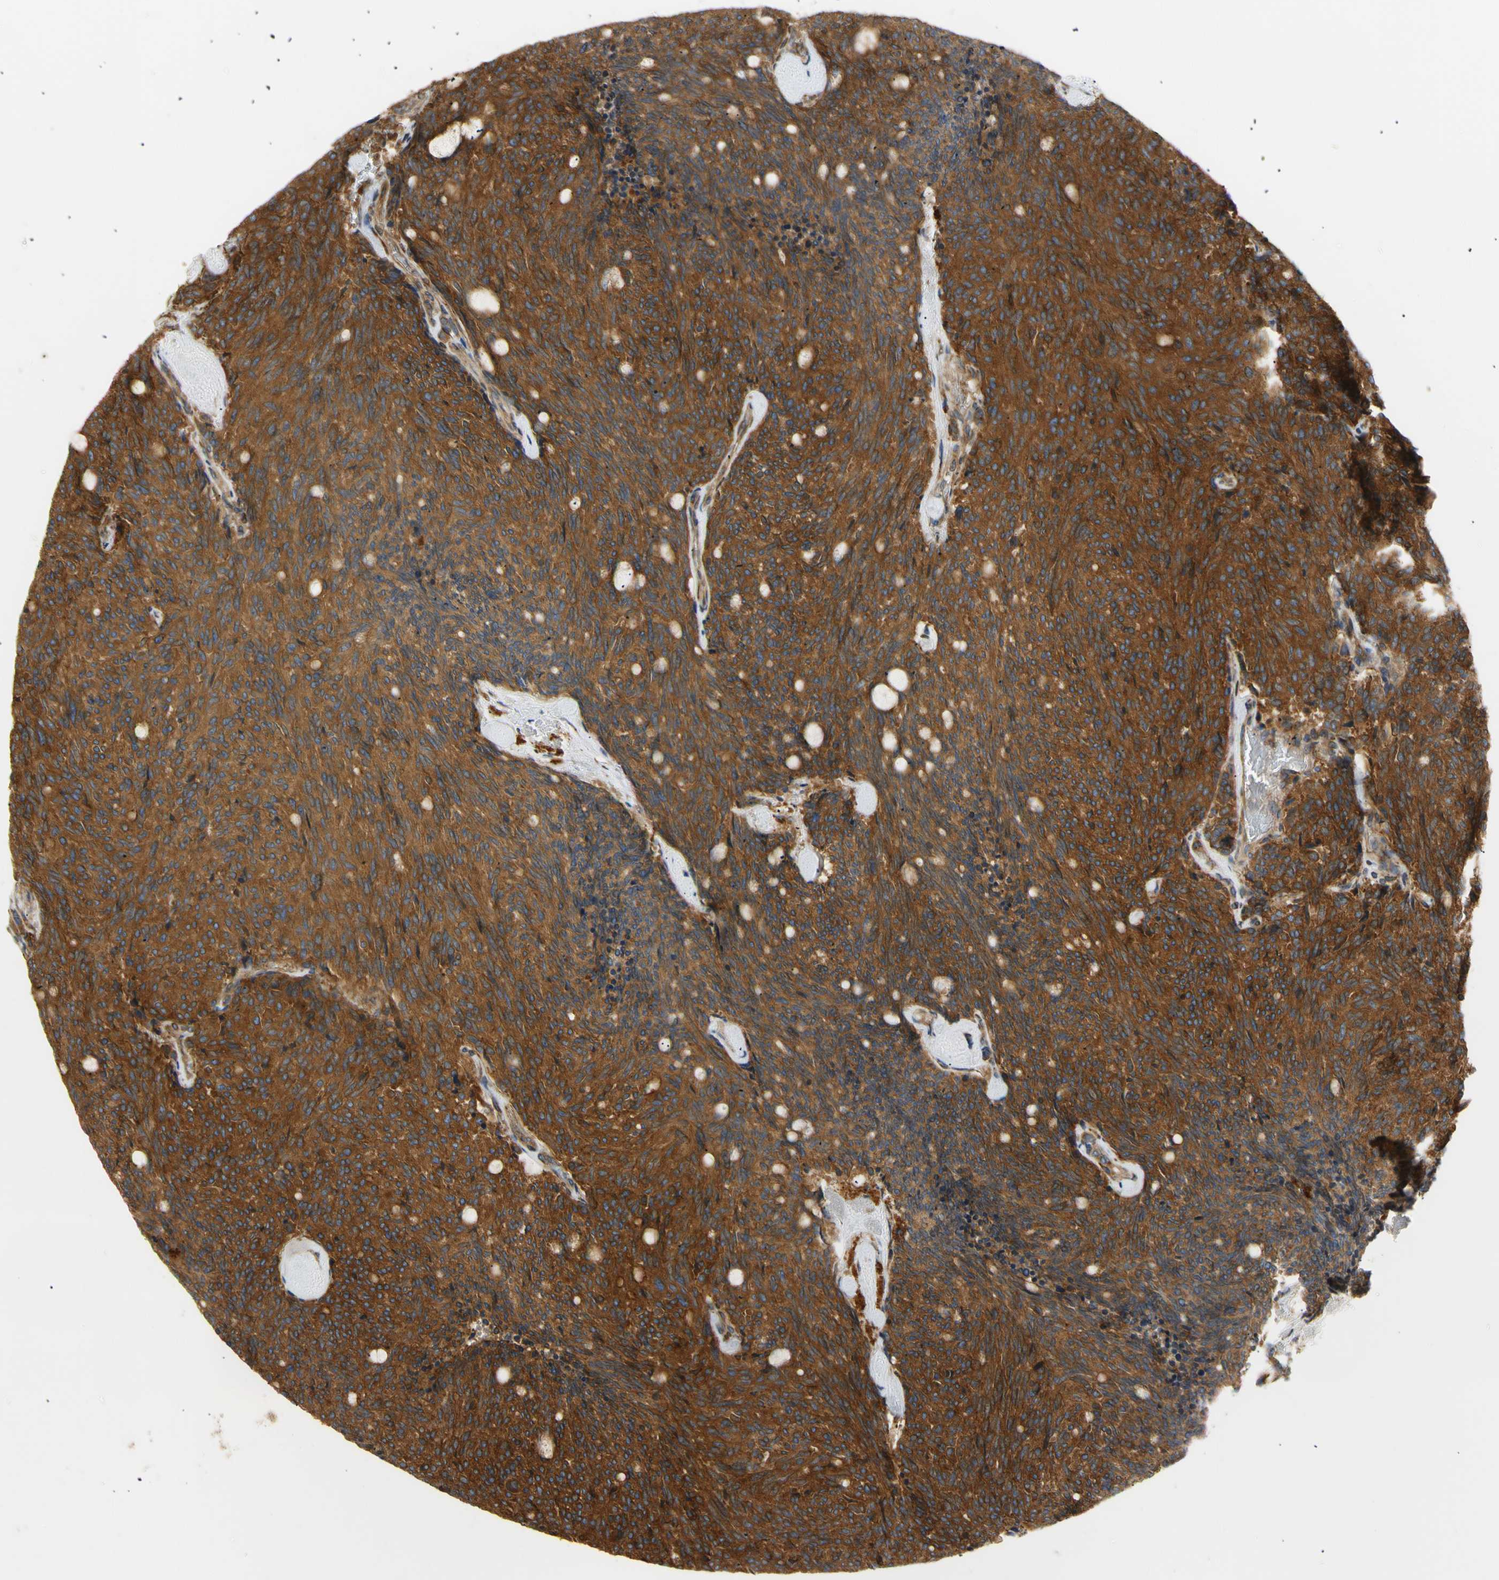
{"staining": {"intensity": "strong", "quantity": ">75%", "location": "cytoplasmic/membranous"}, "tissue": "carcinoid", "cell_type": "Tumor cells", "image_type": "cancer", "snomed": [{"axis": "morphology", "description": "Carcinoid, malignant, NOS"}, {"axis": "topography", "description": "Pancreas"}], "caption": "The immunohistochemical stain highlights strong cytoplasmic/membranous positivity in tumor cells of malignant carcinoid tissue.", "gene": "TUBG2", "patient": {"sex": "female", "age": 54}}